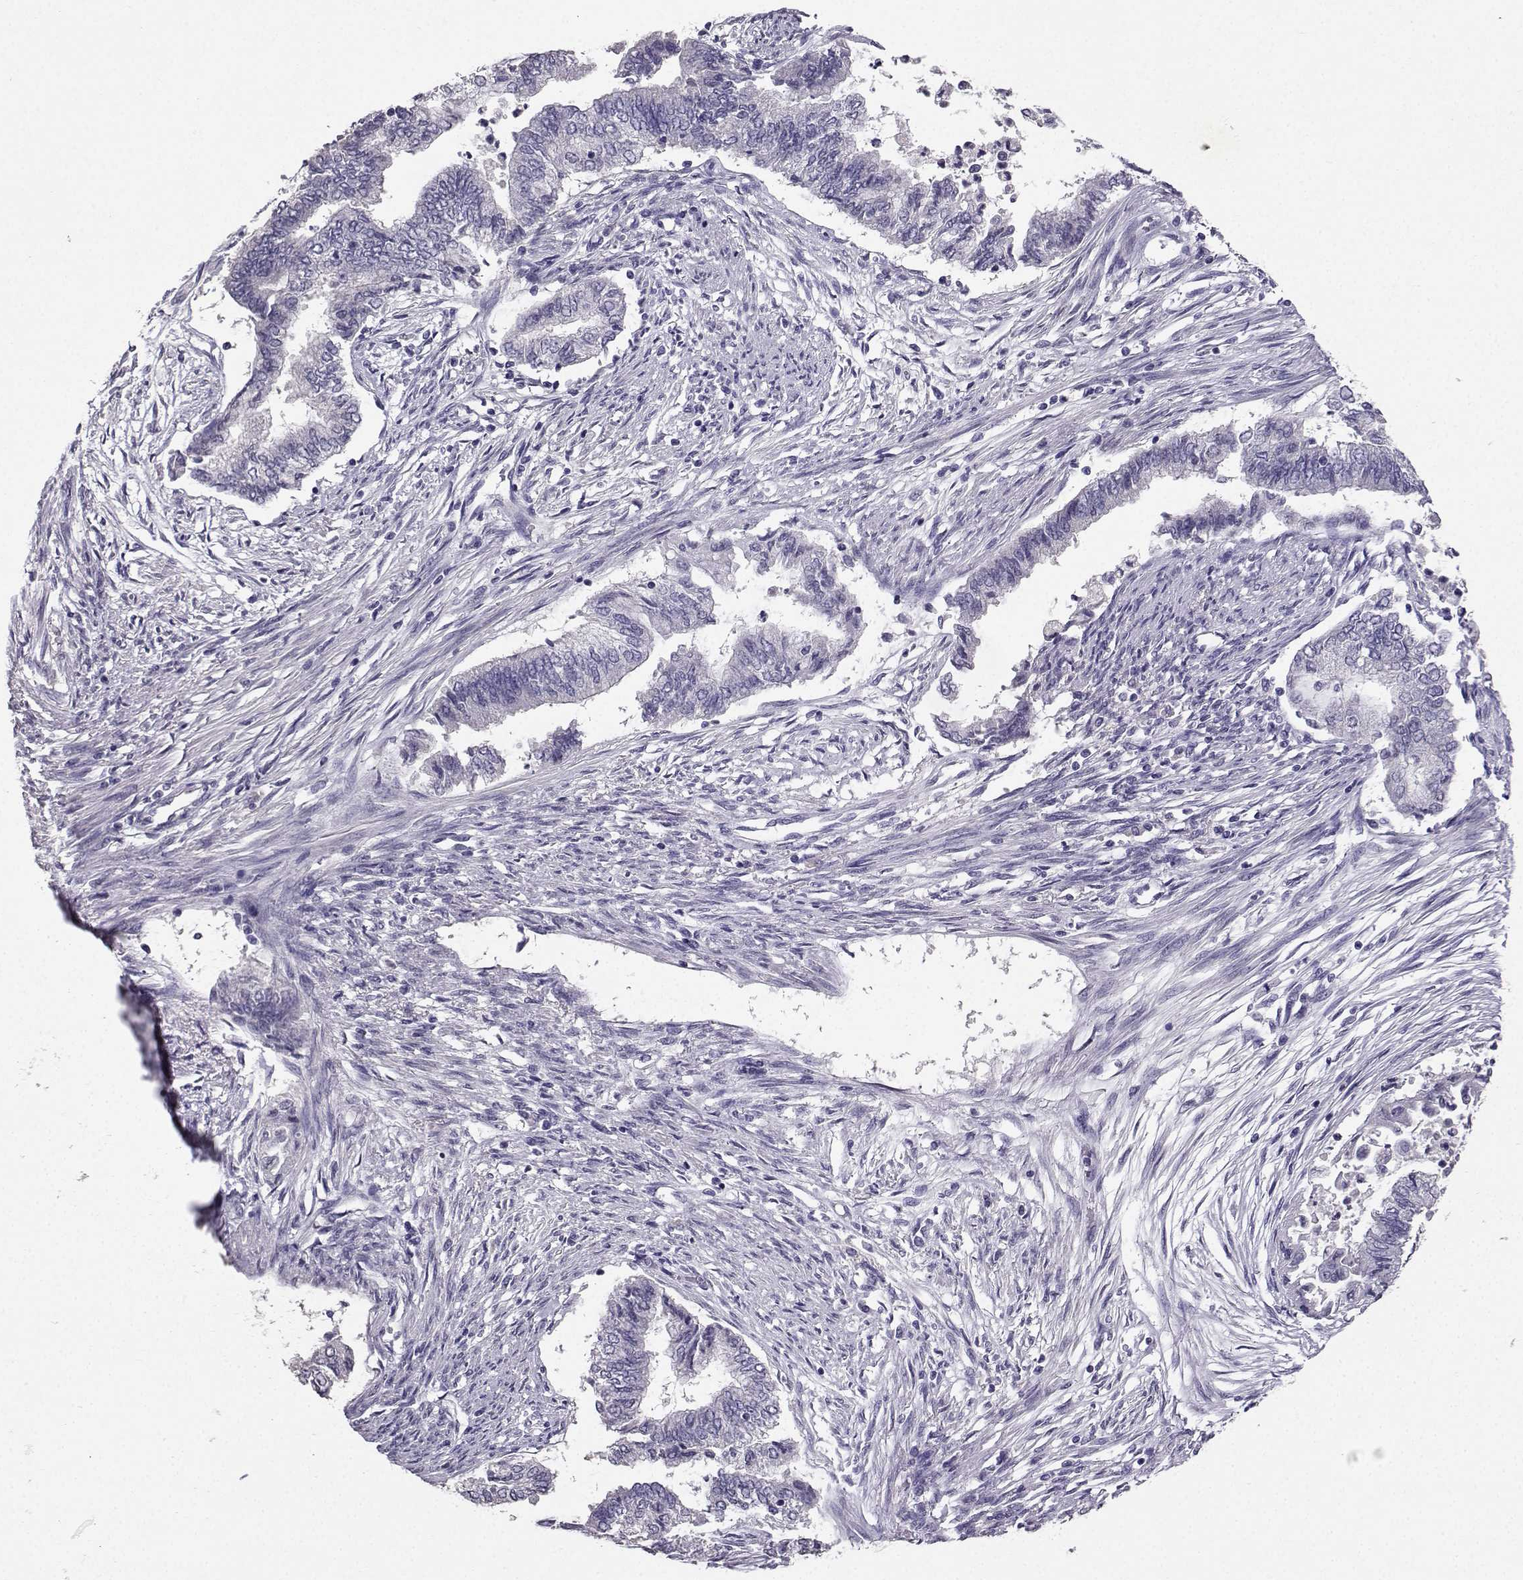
{"staining": {"intensity": "negative", "quantity": "none", "location": "none"}, "tissue": "endometrial cancer", "cell_type": "Tumor cells", "image_type": "cancer", "snomed": [{"axis": "morphology", "description": "Adenocarcinoma, NOS"}, {"axis": "topography", "description": "Endometrium"}], "caption": "DAB immunohistochemical staining of human endometrial cancer demonstrates no significant positivity in tumor cells.", "gene": "SPAG11B", "patient": {"sex": "female", "age": 65}}